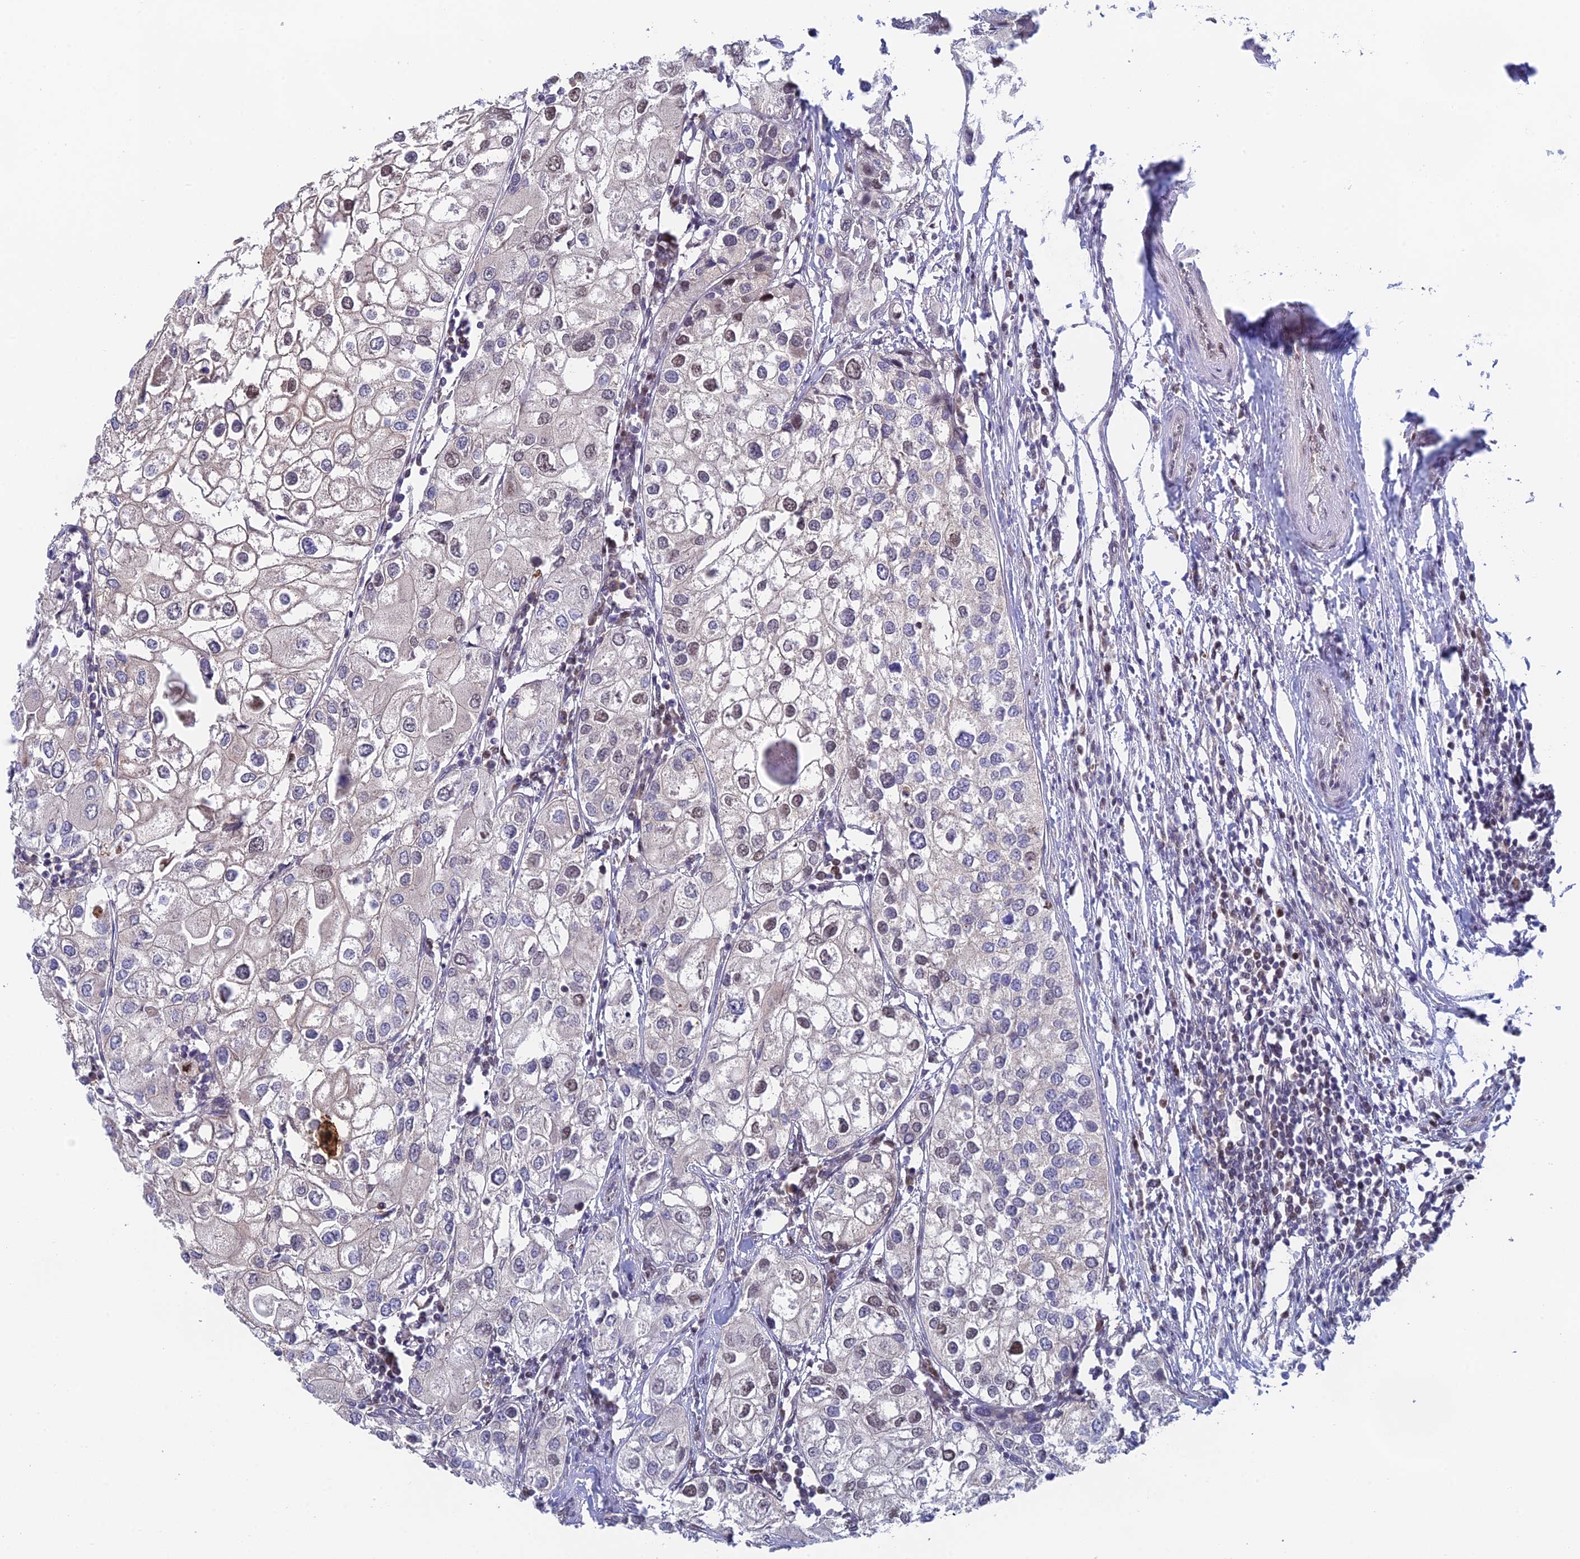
{"staining": {"intensity": "weak", "quantity": "<25%", "location": "cytoplasmic/membranous,nuclear"}, "tissue": "urothelial cancer", "cell_type": "Tumor cells", "image_type": "cancer", "snomed": [{"axis": "morphology", "description": "Urothelial carcinoma, High grade"}, {"axis": "topography", "description": "Urinary bladder"}], "caption": "DAB (3,3'-diaminobenzidine) immunohistochemical staining of human urothelial cancer exhibits no significant positivity in tumor cells. (DAB (3,3'-diaminobenzidine) immunohistochemistry visualized using brightfield microscopy, high magnification).", "gene": "MRPL17", "patient": {"sex": "male", "age": 64}}